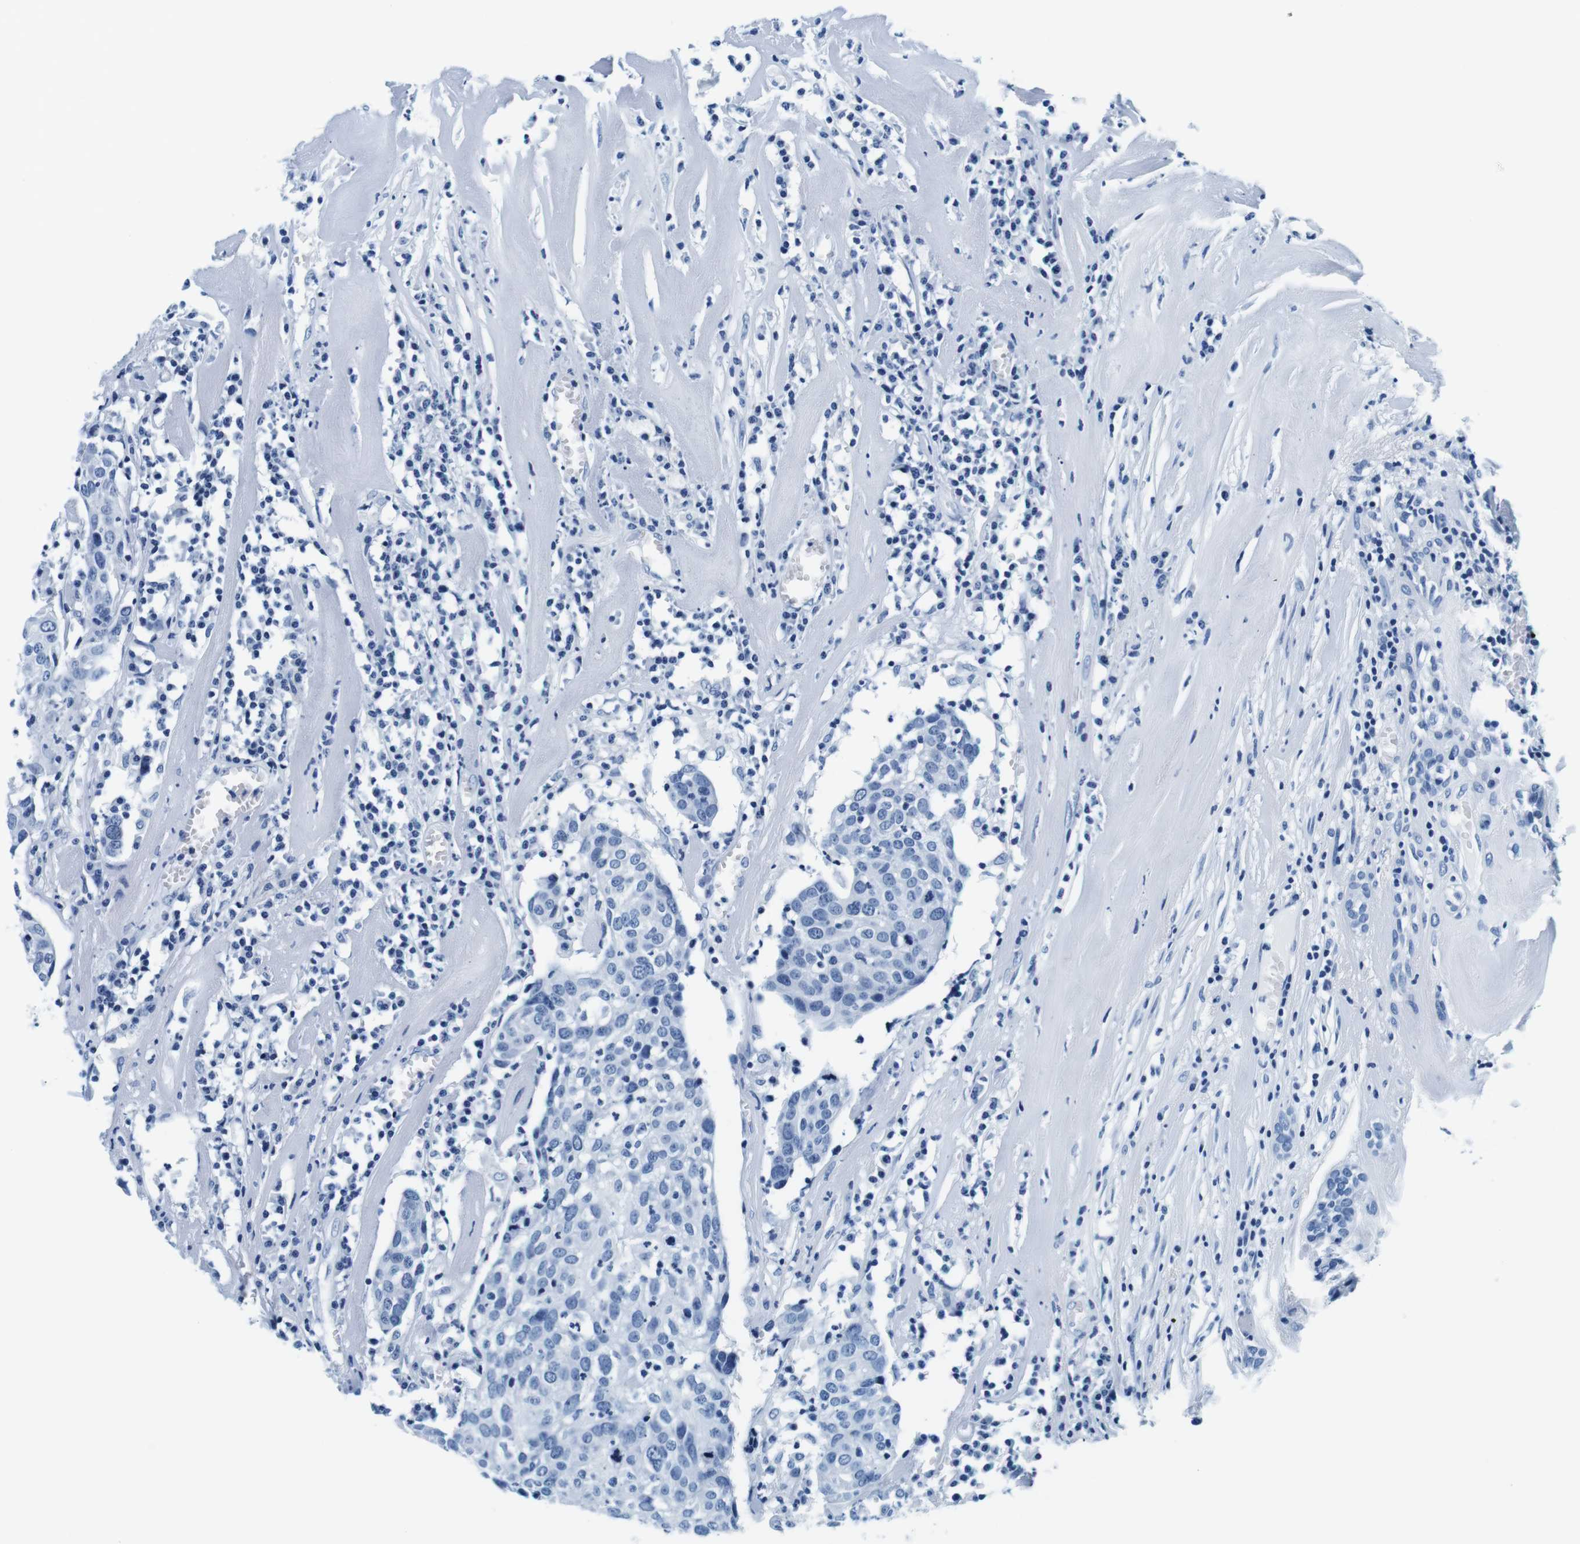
{"staining": {"intensity": "negative", "quantity": "none", "location": "none"}, "tissue": "head and neck cancer", "cell_type": "Tumor cells", "image_type": "cancer", "snomed": [{"axis": "morphology", "description": "Adenocarcinoma, NOS"}, {"axis": "topography", "description": "Salivary gland"}, {"axis": "topography", "description": "Head-Neck"}], "caption": "This is an IHC histopathology image of human head and neck cancer (adenocarcinoma). There is no positivity in tumor cells.", "gene": "ELANE", "patient": {"sex": "female", "age": 65}}